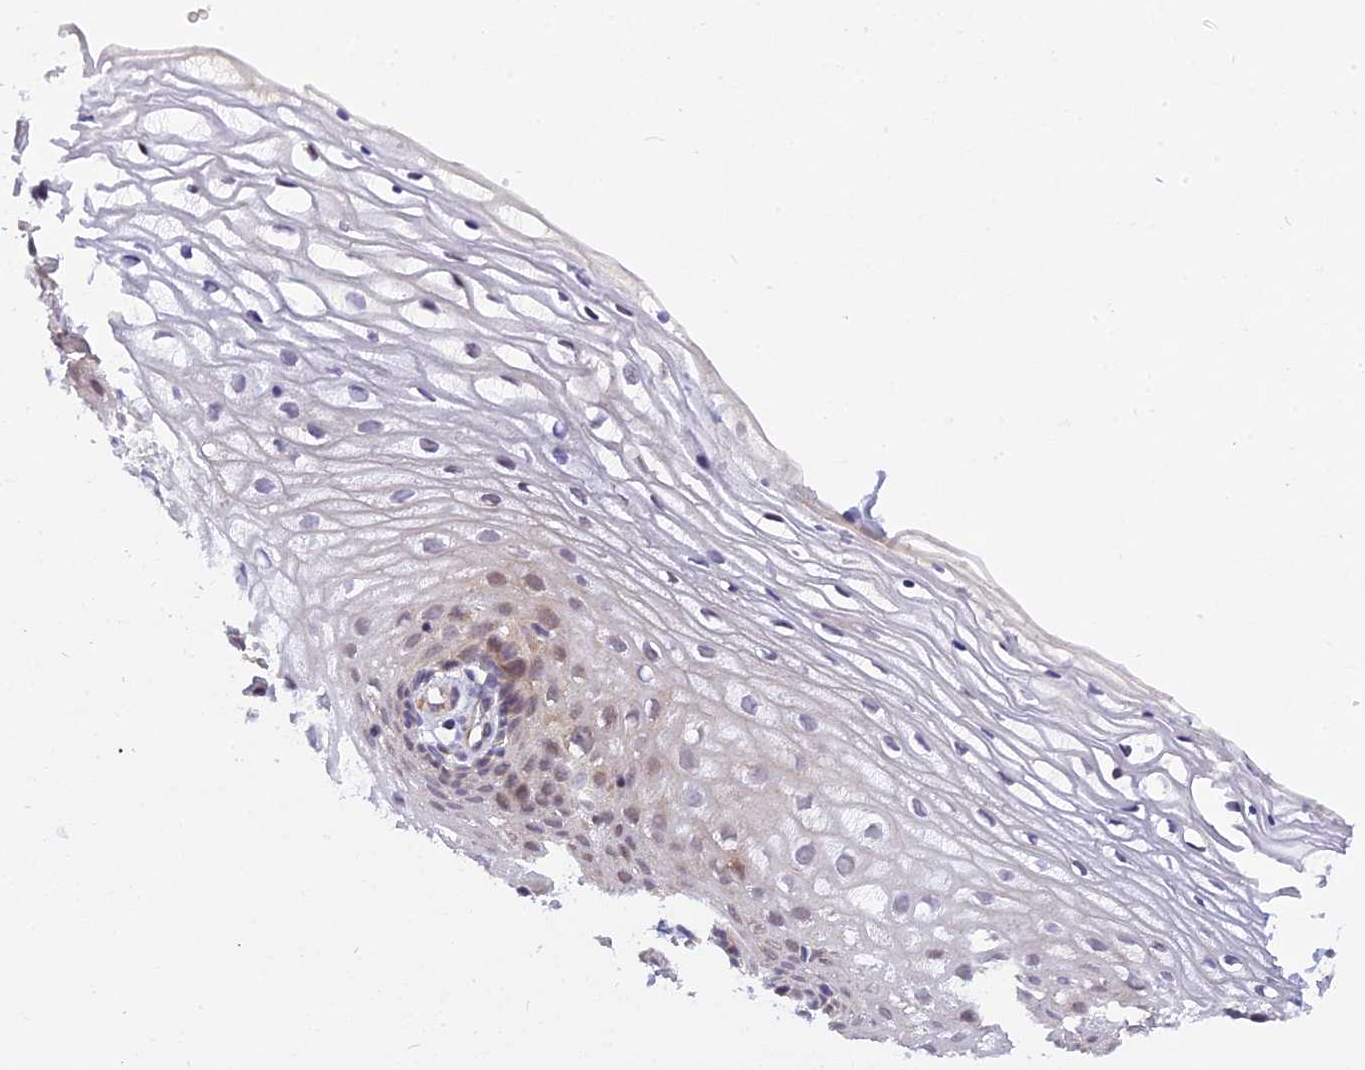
{"staining": {"intensity": "weak", "quantity": "<25%", "location": "cytoplasmic/membranous,nuclear"}, "tissue": "vagina", "cell_type": "Squamous epithelial cells", "image_type": "normal", "snomed": [{"axis": "morphology", "description": "Normal tissue, NOS"}, {"axis": "topography", "description": "Vagina"}], "caption": "IHC of unremarkable human vagina reveals no staining in squamous epithelial cells. The staining was performed using DAB (3,3'-diaminobenzidine) to visualize the protein expression in brown, while the nuclei were stained in blue with hematoxylin (Magnification: 20x).", "gene": "CMC1", "patient": {"sex": "female", "age": 60}}